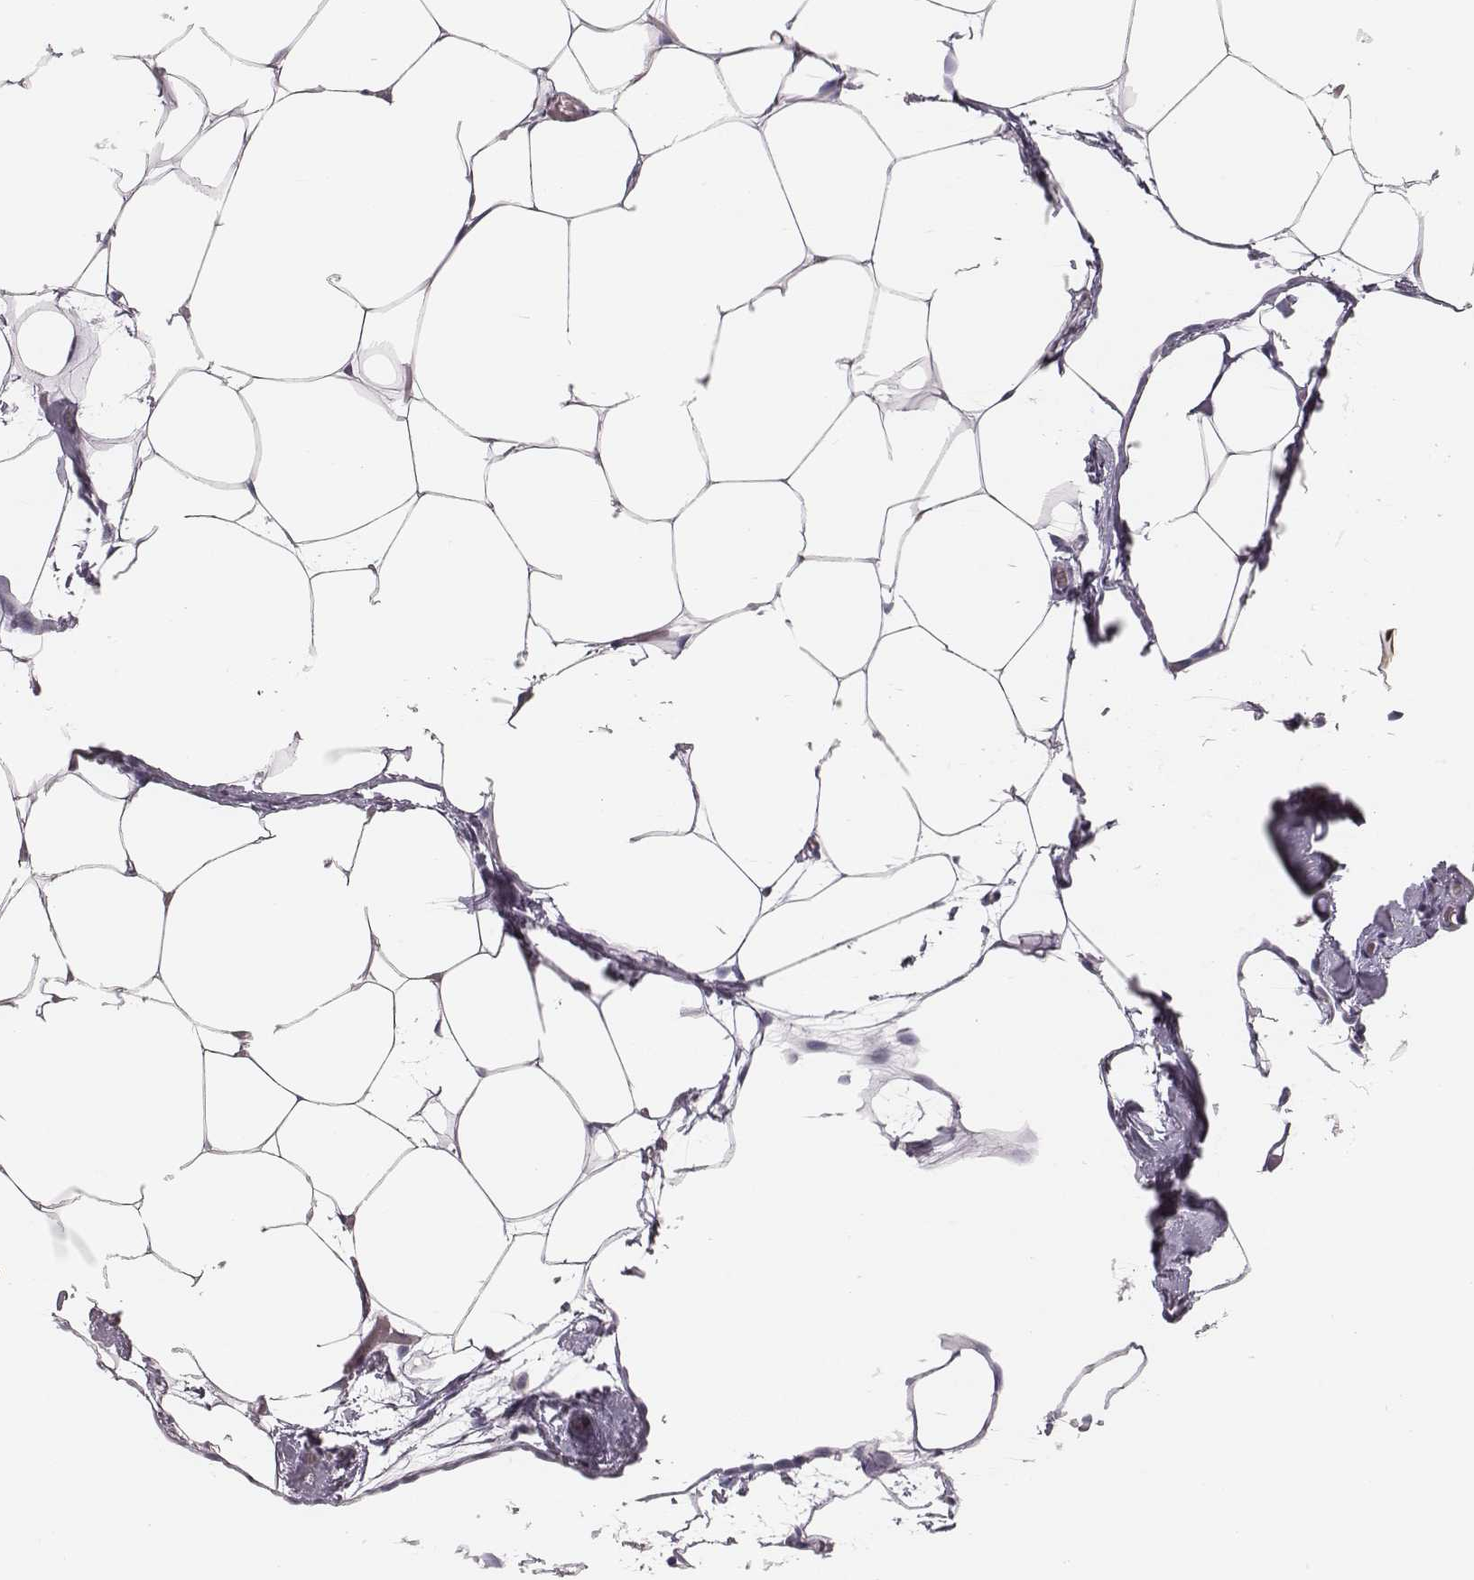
{"staining": {"intensity": "negative", "quantity": "none", "location": "none"}, "tissue": "adipose tissue", "cell_type": "Adipocytes", "image_type": "normal", "snomed": [{"axis": "morphology", "description": "Normal tissue, NOS"}, {"axis": "topography", "description": "Adipose tissue"}], "caption": "IHC photomicrograph of unremarkable adipose tissue: human adipose tissue stained with DAB shows no significant protein staining in adipocytes.", "gene": "CSH1", "patient": {"sex": "male", "age": 57}}